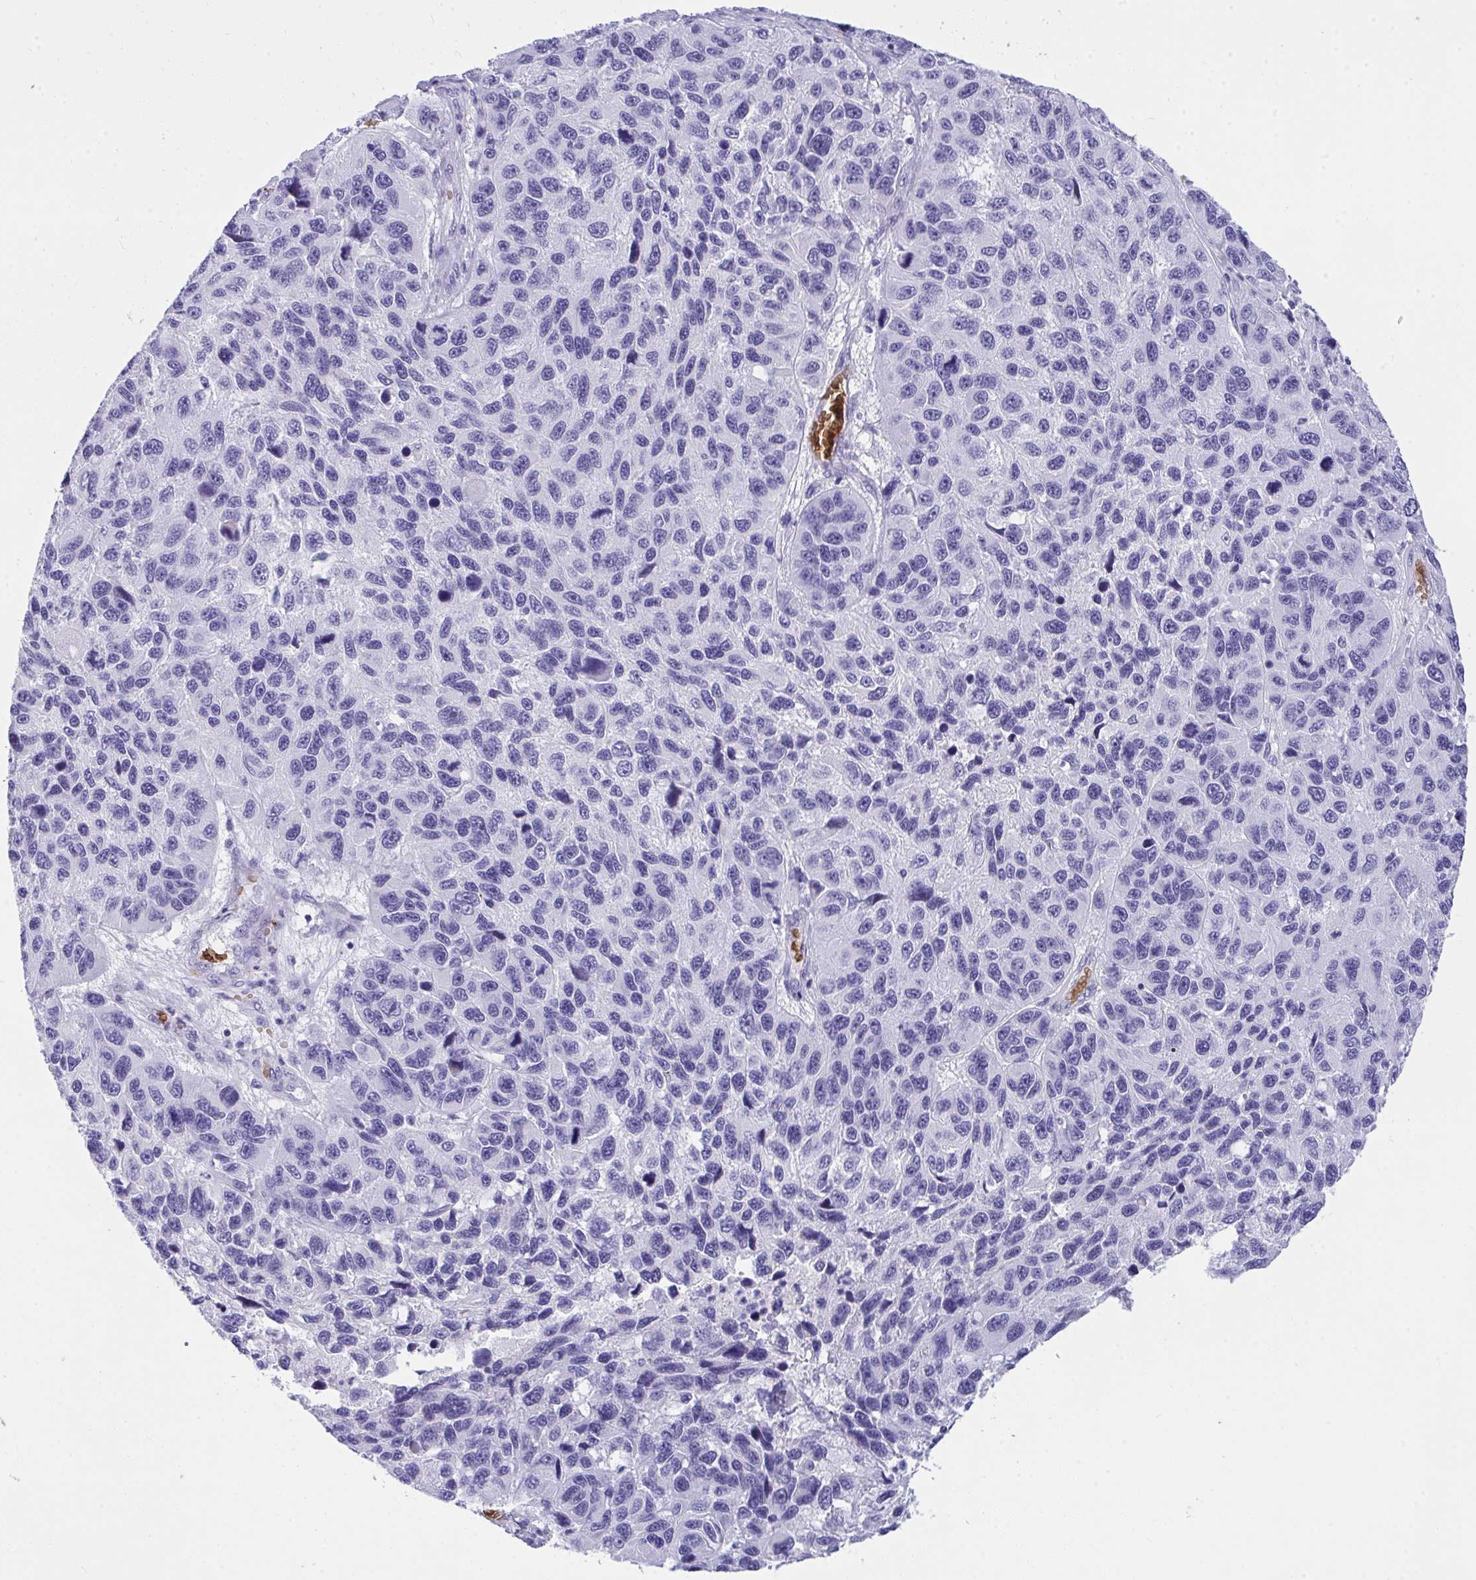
{"staining": {"intensity": "negative", "quantity": "none", "location": "none"}, "tissue": "melanoma", "cell_type": "Tumor cells", "image_type": "cancer", "snomed": [{"axis": "morphology", "description": "Malignant melanoma, NOS"}, {"axis": "topography", "description": "Skin"}], "caption": "The micrograph reveals no significant positivity in tumor cells of malignant melanoma.", "gene": "ANK1", "patient": {"sex": "male", "age": 53}}